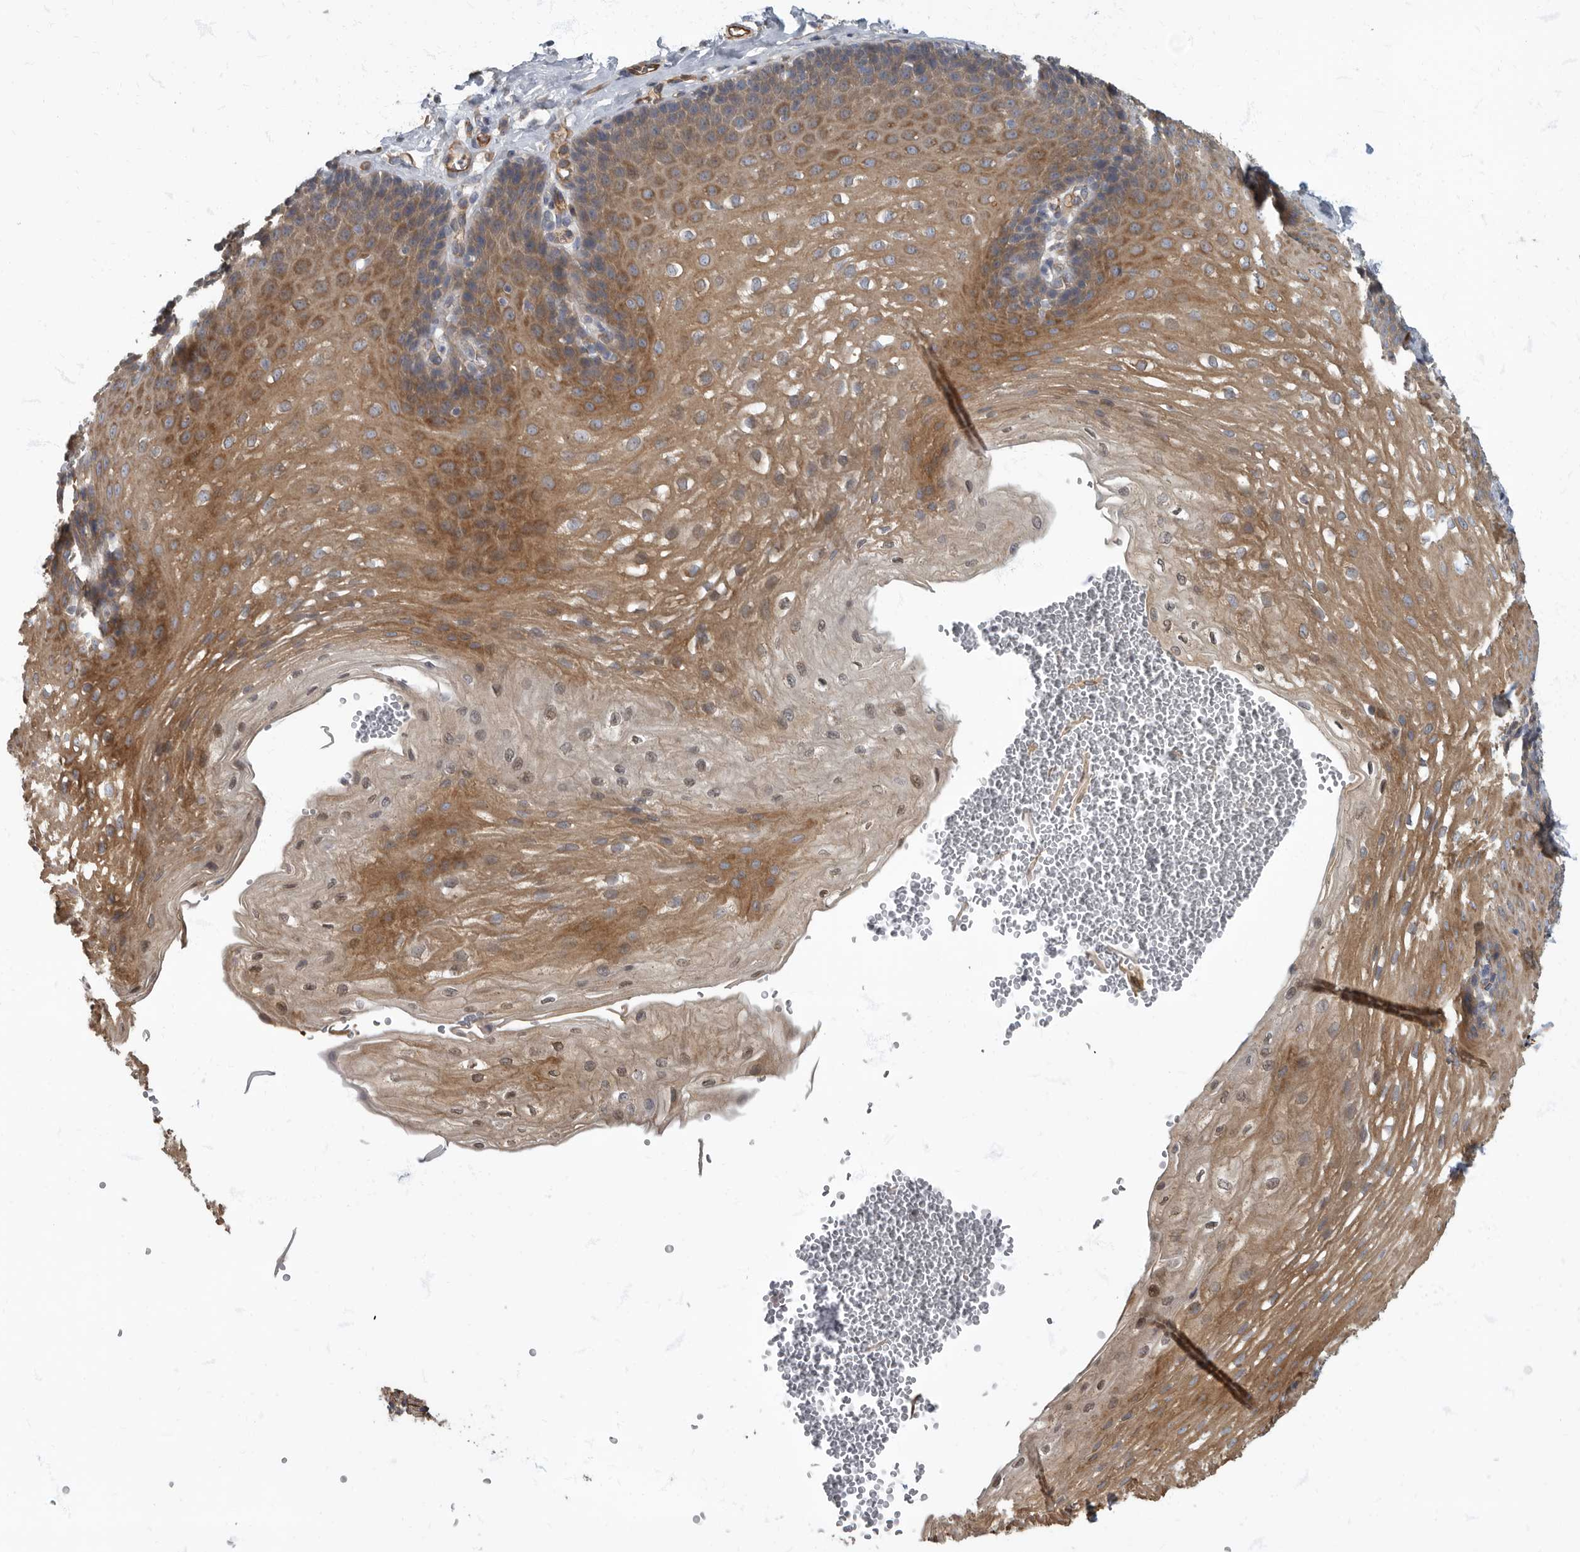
{"staining": {"intensity": "moderate", "quantity": "25%-75%", "location": "cytoplasmic/membranous"}, "tissue": "esophagus", "cell_type": "Squamous epithelial cells", "image_type": "normal", "snomed": [{"axis": "morphology", "description": "Normal tissue, NOS"}, {"axis": "topography", "description": "Esophagus"}], "caption": "The micrograph shows immunohistochemical staining of normal esophagus. There is moderate cytoplasmic/membranous positivity is identified in about 25%-75% of squamous epithelial cells.", "gene": "PDK1", "patient": {"sex": "female", "age": 66}}